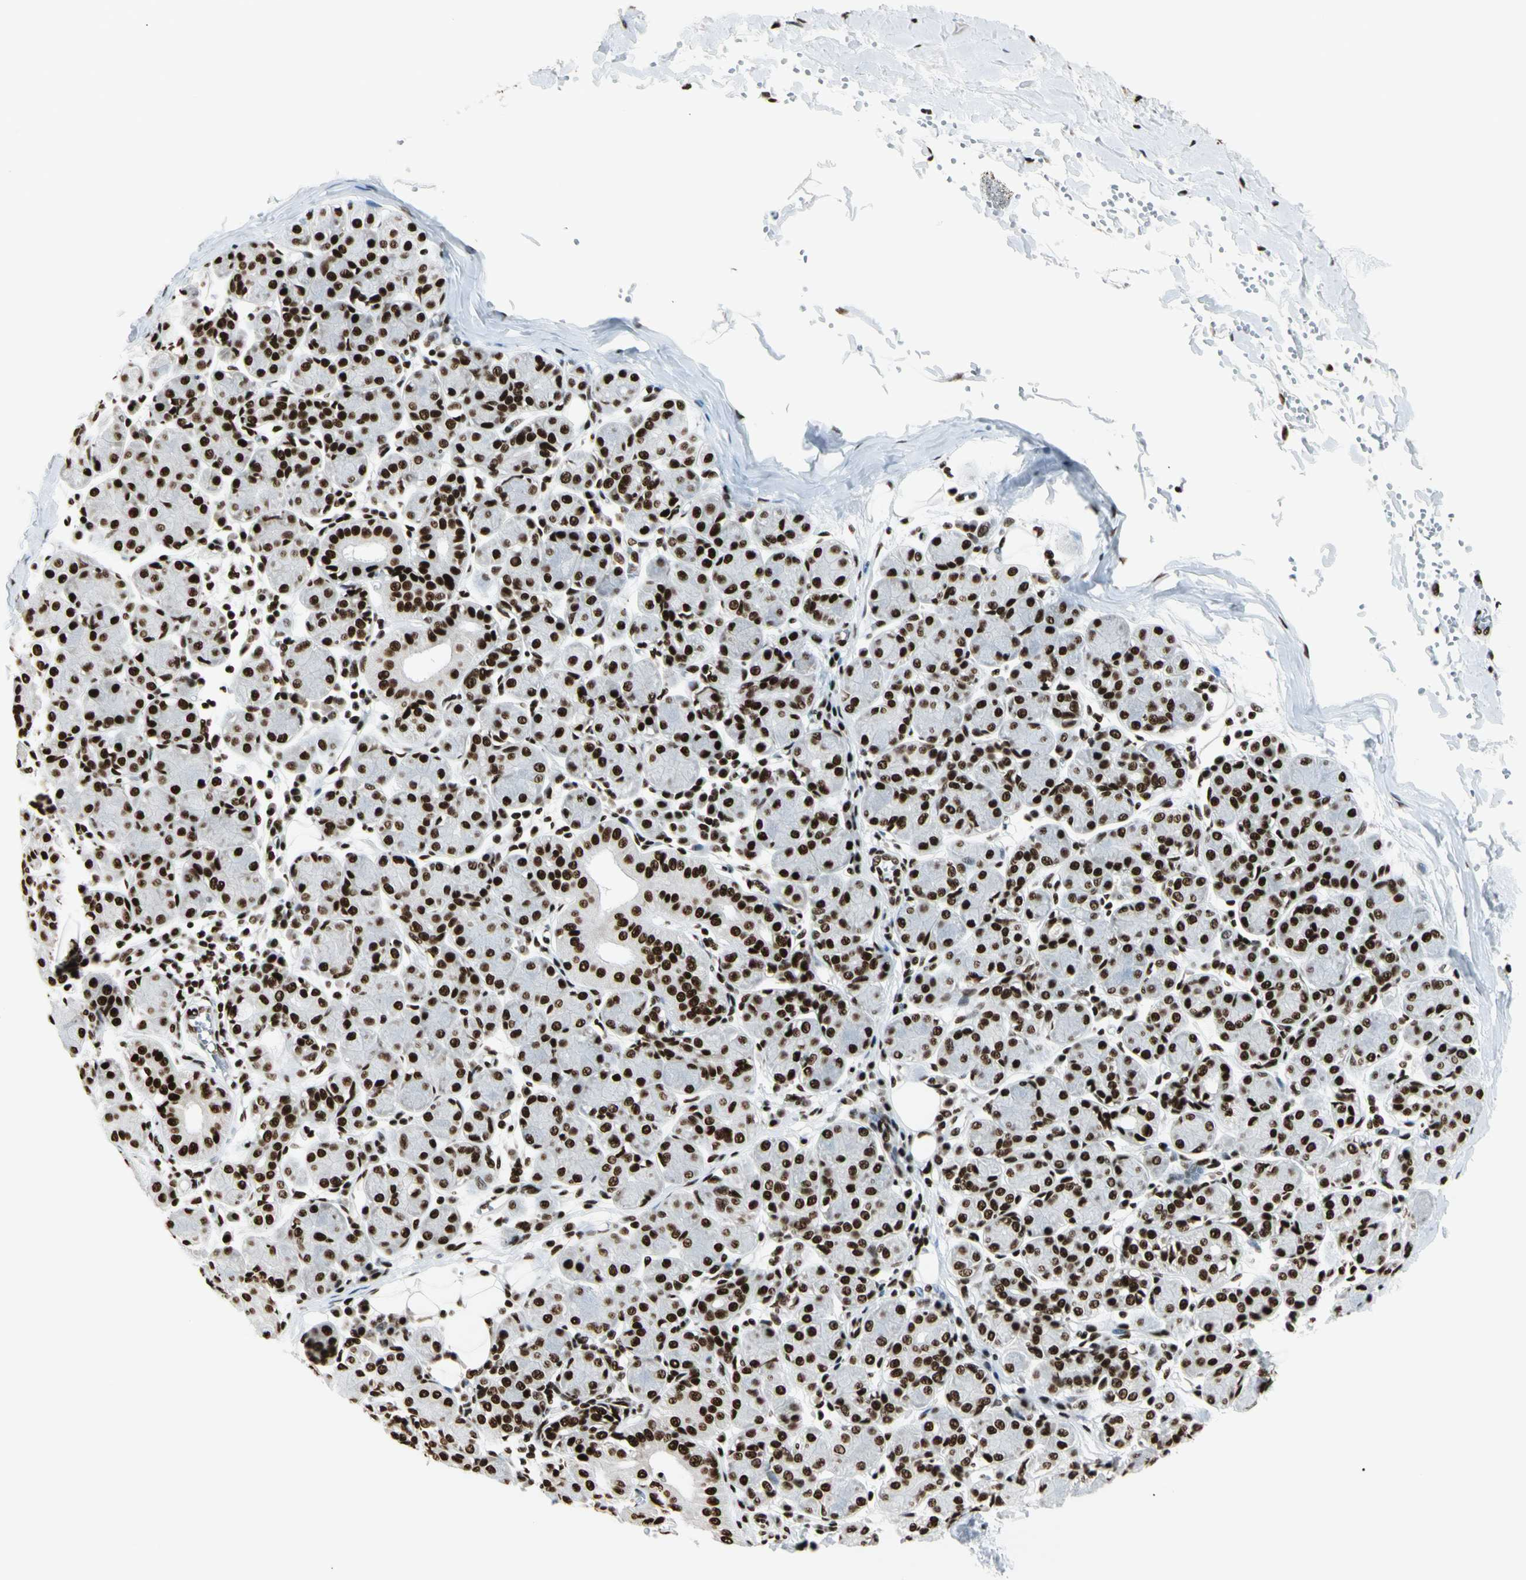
{"staining": {"intensity": "strong", "quantity": ">75%", "location": "nuclear"}, "tissue": "salivary gland", "cell_type": "Glandular cells", "image_type": "normal", "snomed": [{"axis": "morphology", "description": "Normal tissue, NOS"}, {"axis": "morphology", "description": "Inflammation, NOS"}, {"axis": "topography", "description": "Lymph node"}, {"axis": "topography", "description": "Salivary gland"}], "caption": "The micrograph exhibits a brown stain indicating the presence of a protein in the nuclear of glandular cells in salivary gland. The staining was performed using DAB to visualize the protein expression in brown, while the nuclei were stained in blue with hematoxylin (Magnification: 20x).", "gene": "CCAR1", "patient": {"sex": "male", "age": 3}}